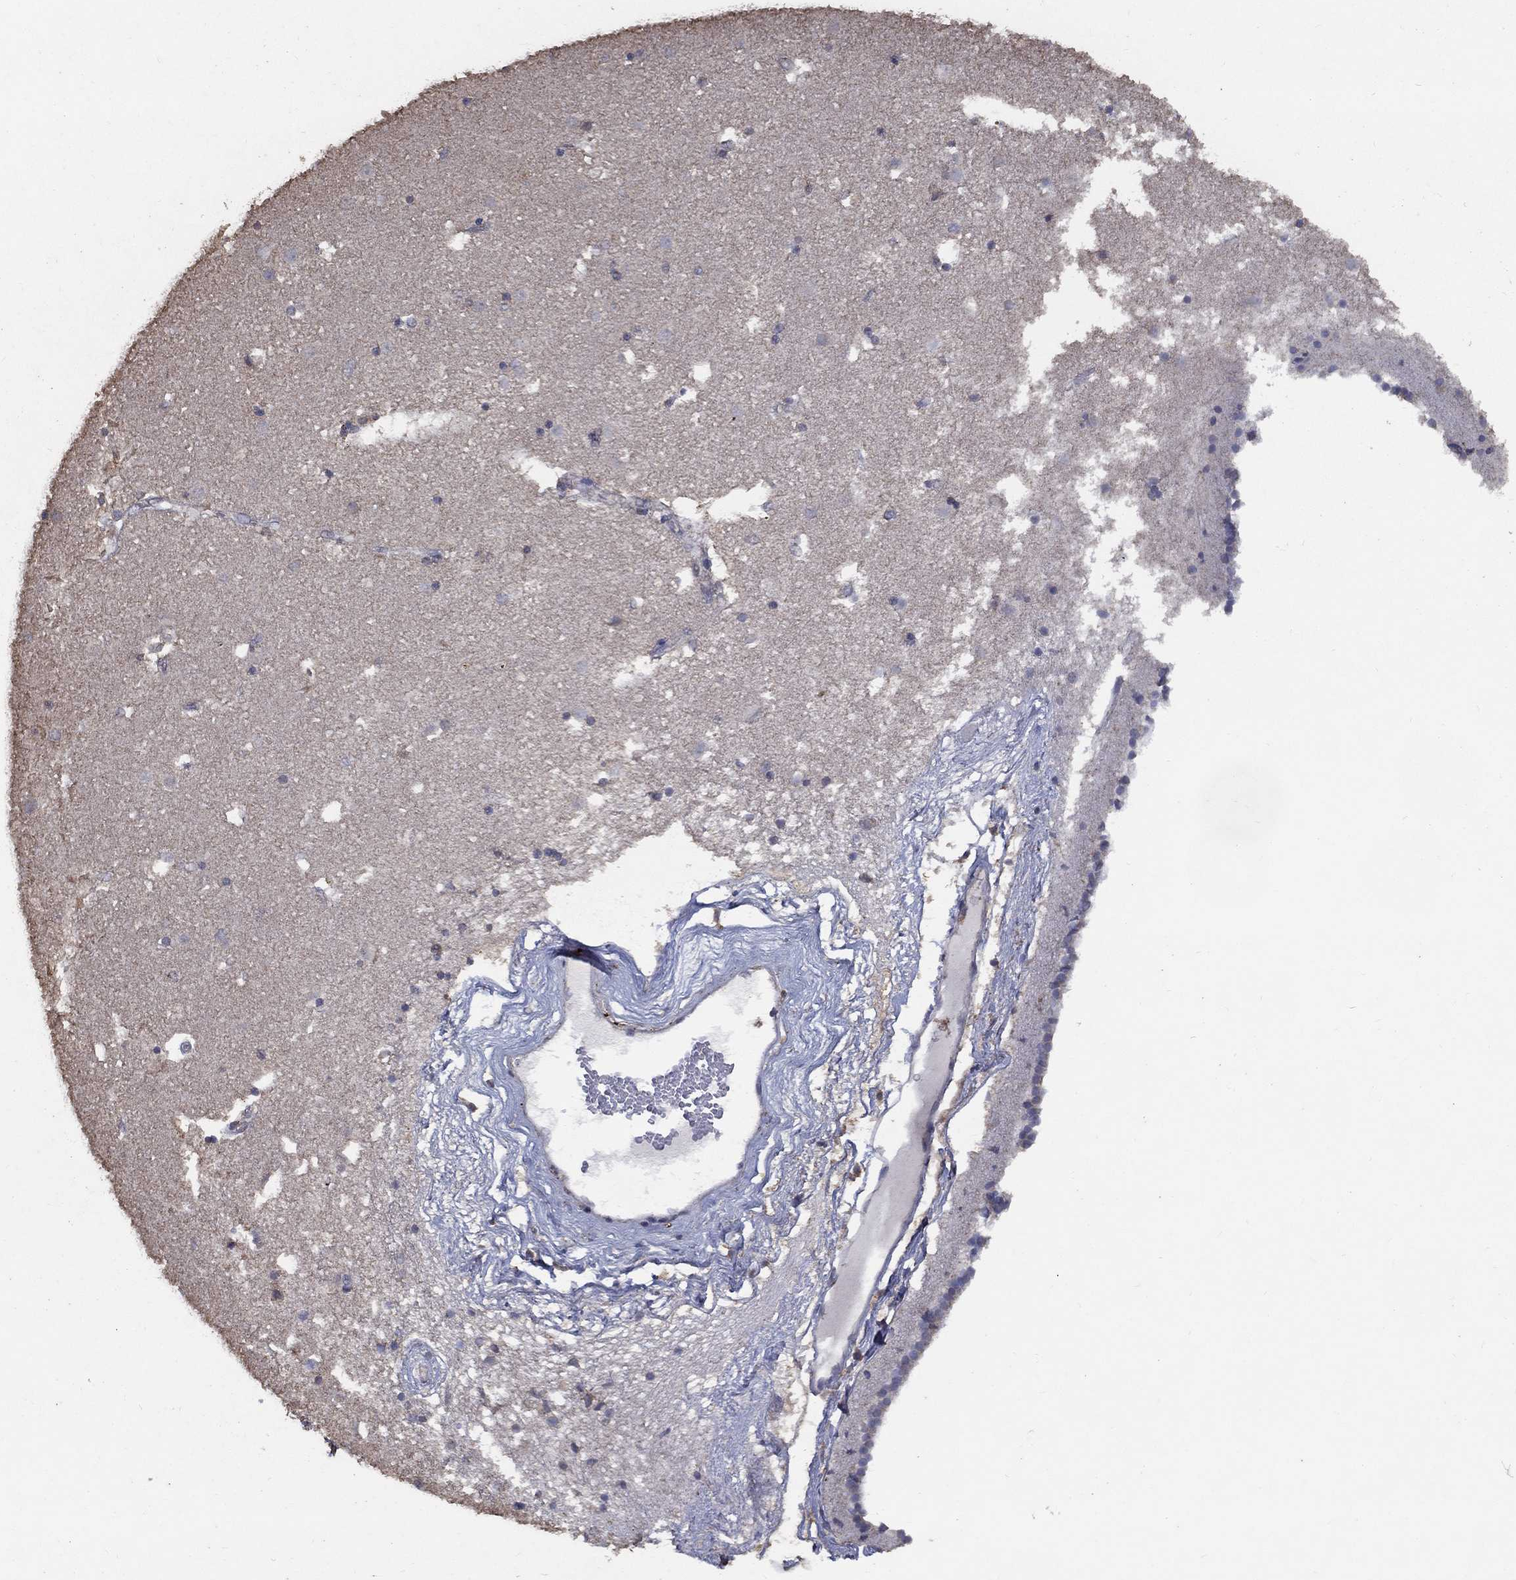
{"staining": {"intensity": "negative", "quantity": "none", "location": "none"}, "tissue": "caudate", "cell_type": "Glial cells", "image_type": "normal", "snomed": [{"axis": "morphology", "description": "Normal tissue, NOS"}, {"axis": "topography", "description": "Lateral ventricle wall"}], "caption": "Immunohistochemical staining of unremarkable caudate displays no significant positivity in glial cells. The staining was performed using DAB (3,3'-diaminobenzidine) to visualize the protein expression in brown, while the nuclei were stained in blue with hematoxylin (Magnification: 20x).", "gene": "GPR183", "patient": {"sex": "female", "age": 71}}